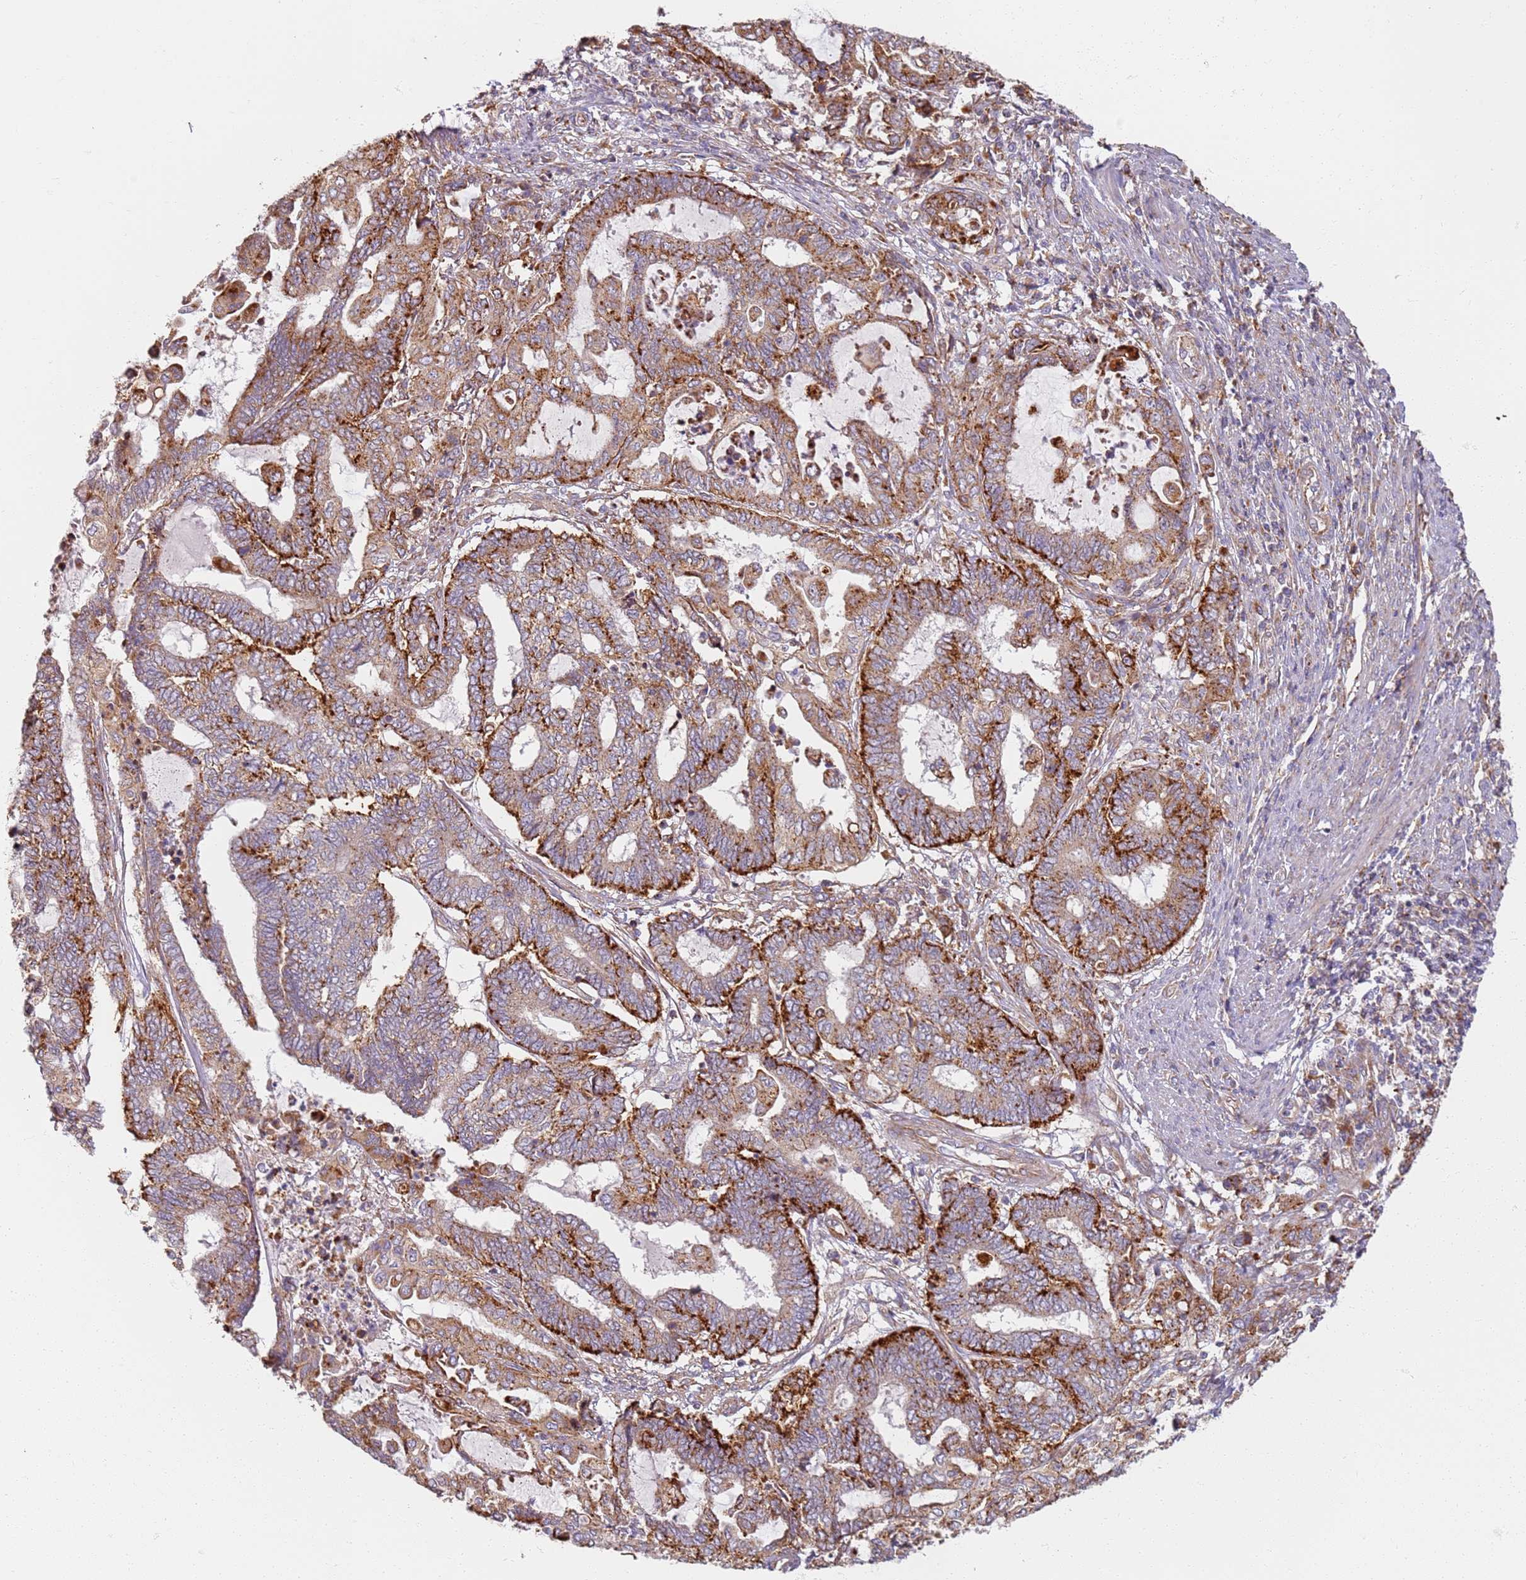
{"staining": {"intensity": "strong", "quantity": ">75%", "location": "cytoplasmic/membranous"}, "tissue": "endometrial cancer", "cell_type": "Tumor cells", "image_type": "cancer", "snomed": [{"axis": "morphology", "description": "Adenocarcinoma, NOS"}, {"axis": "topography", "description": "Uterus"}, {"axis": "topography", "description": "Endometrium"}], "caption": "Endometrial cancer (adenocarcinoma) was stained to show a protein in brown. There is high levels of strong cytoplasmic/membranous staining in about >75% of tumor cells. The protein is stained brown, and the nuclei are stained in blue (DAB IHC with brightfield microscopy, high magnification).", "gene": "PROKR2", "patient": {"sex": "female", "age": 70}}